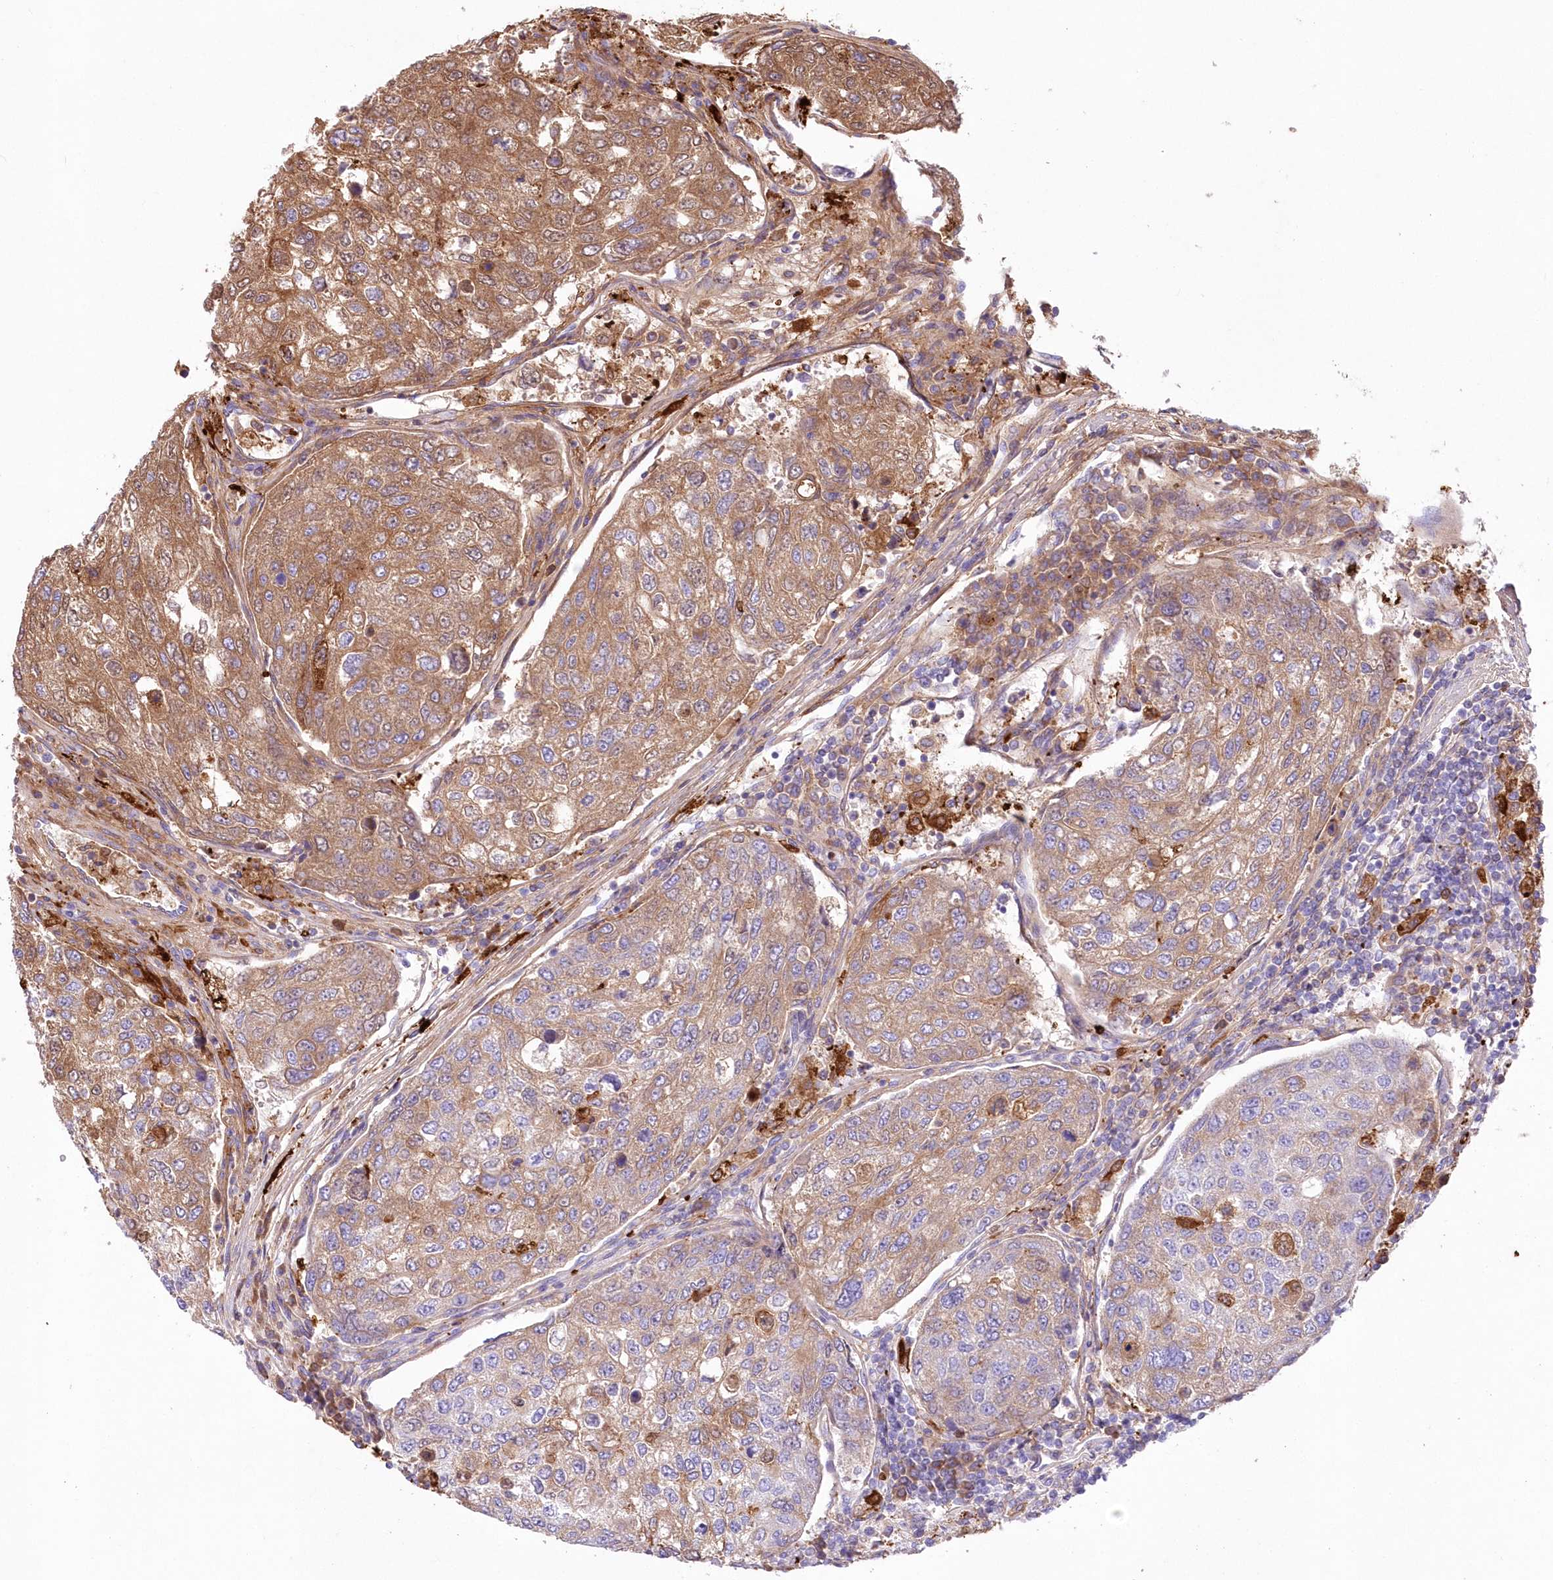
{"staining": {"intensity": "moderate", "quantity": ">75%", "location": "cytoplasmic/membranous"}, "tissue": "urothelial cancer", "cell_type": "Tumor cells", "image_type": "cancer", "snomed": [{"axis": "morphology", "description": "Urothelial carcinoma, High grade"}, {"axis": "topography", "description": "Lymph node"}, {"axis": "topography", "description": "Urinary bladder"}], "caption": "IHC staining of urothelial carcinoma (high-grade), which exhibits medium levels of moderate cytoplasmic/membranous expression in about >75% of tumor cells indicating moderate cytoplasmic/membranous protein positivity. The staining was performed using DAB (brown) for protein detection and nuclei were counterstained in hematoxylin (blue).", "gene": "DNAJC19", "patient": {"sex": "male", "age": 51}}